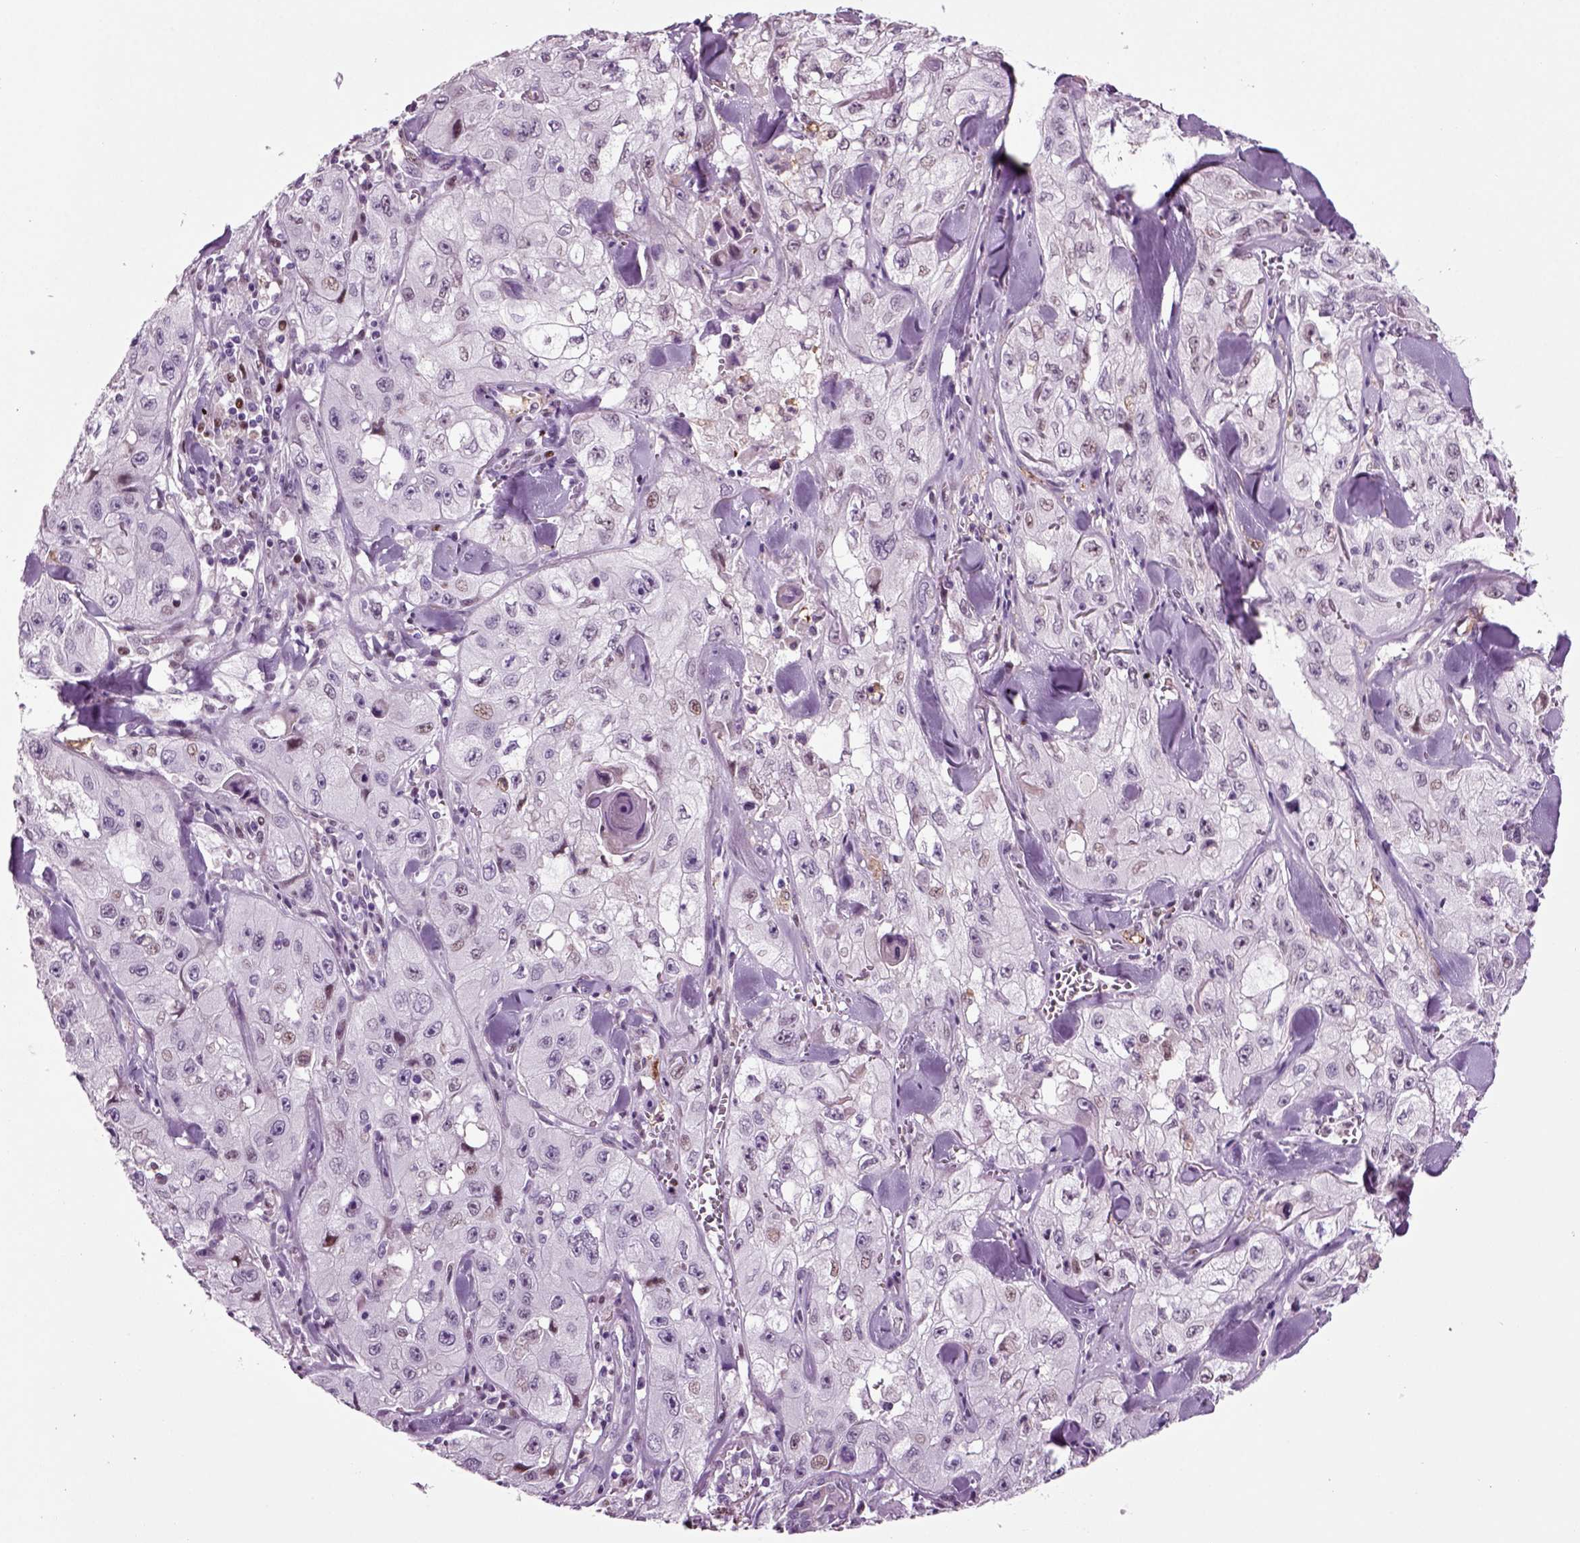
{"staining": {"intensity": "weak", "quantity": "<25%", "location": "nuclear"}, "tissue": "skin cancer", "cell_type": "Tumor cells", "image_type": "cancer", "snomed": [{"axis": "morphology", "description": "Squamous cell carcinoma, NOS"}, {"axis": "topography", "description": "Skin"}, {"axis": "topography", "description": "Subcutis"}], "caption": "This is an immunohistochemistry image of skin cancer. There is no positivity in tumor cells.", "gene": "ARID3A", "patient": {"sex": "male", "age": 73}}